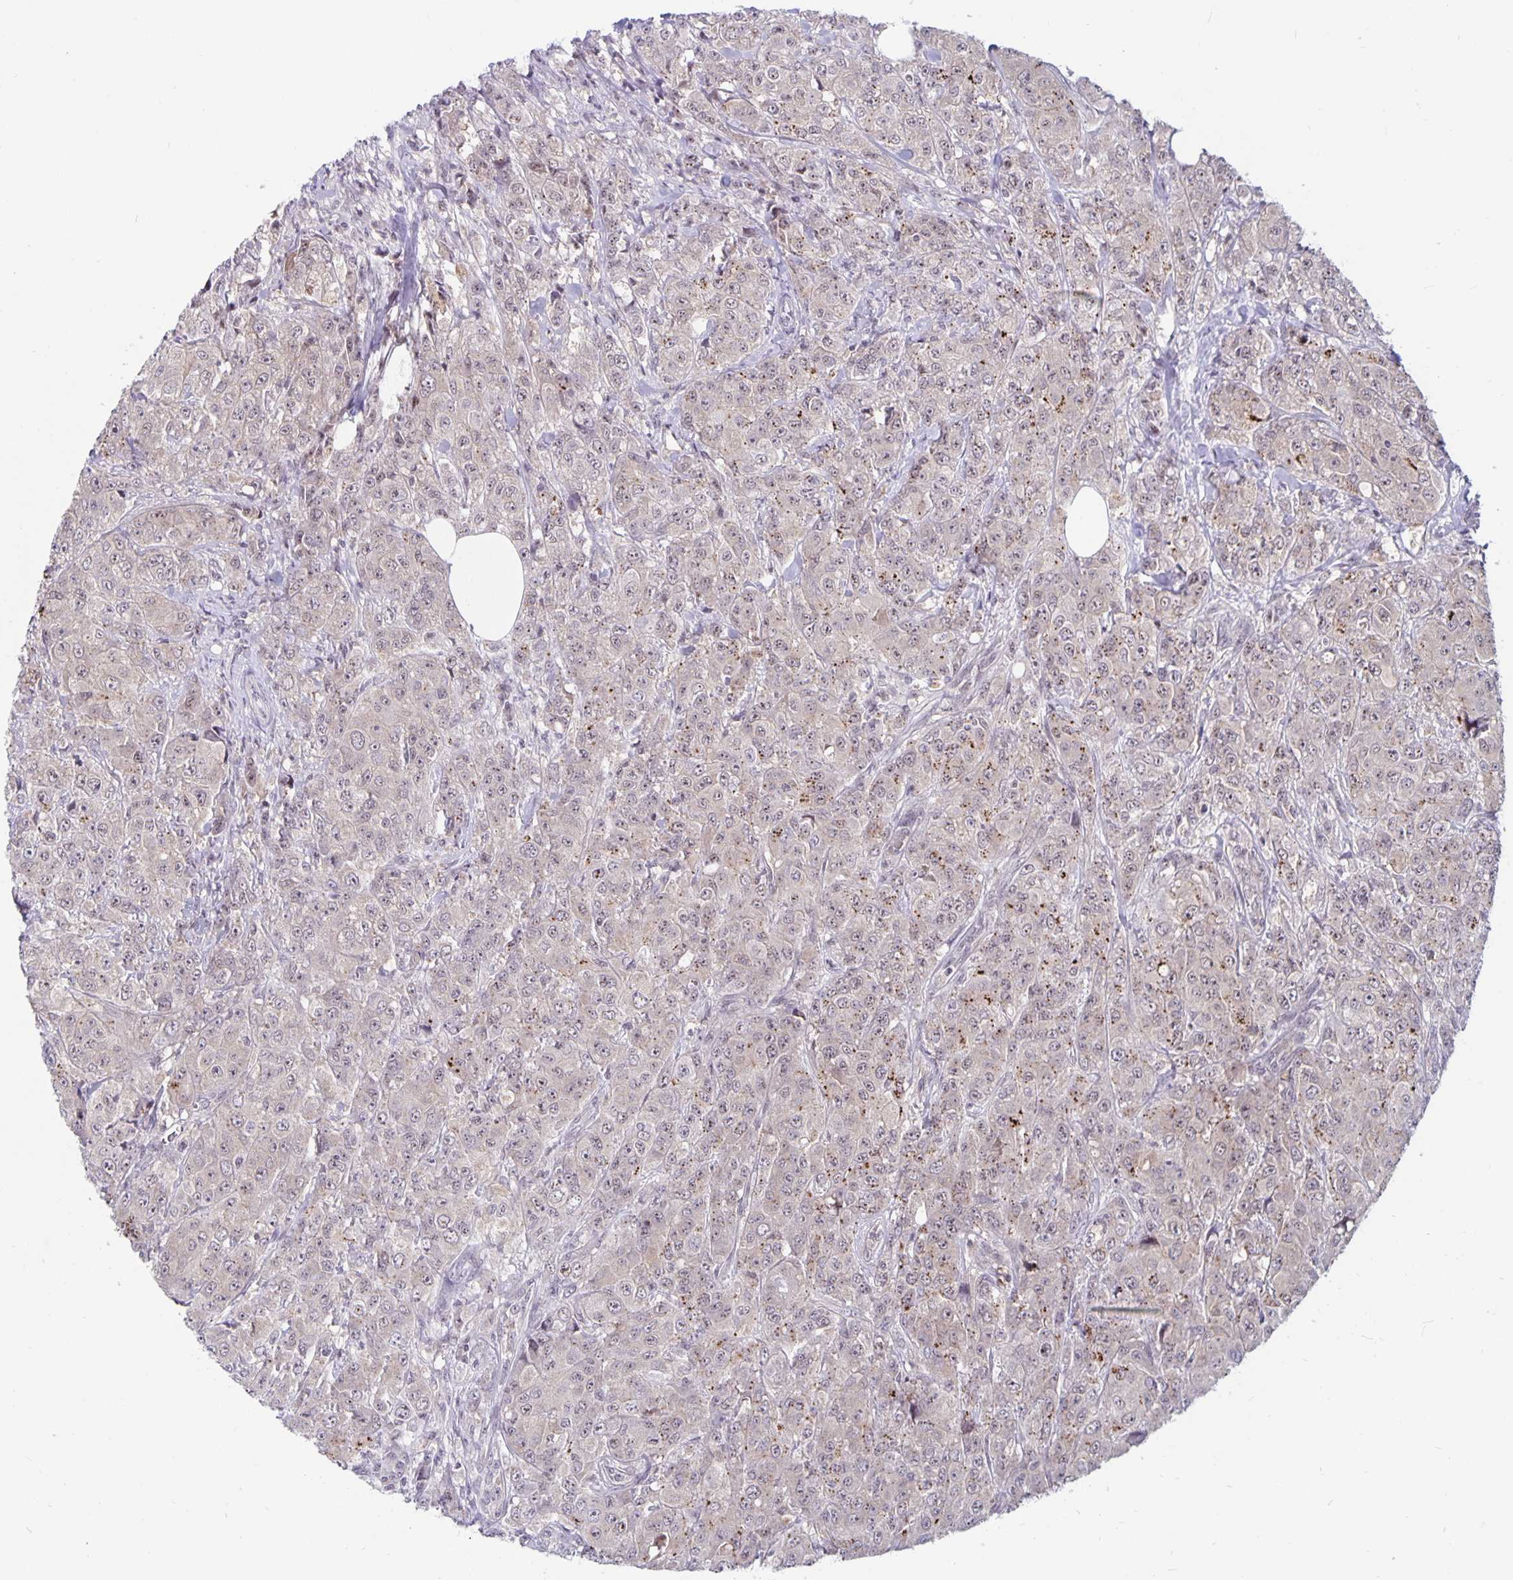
{"staining": {"intensity": "weak", "quantity": "25%-75%", "location": "nuclear"}, "tissue": "breast cancer", "cell_type": "Tumor cells", "image_type": "cancer", "snomed": [{"axis": "morphology", "description": "Normal tissue, NOS"}, {"axis": "morphology", "description": "Duct carcinoma"}, {"axis": "topography", "description": "Breast"}], "caption": "High-power microscopy captured an IHC micrograph of breast cancer, revealing weak nuclear positivity in approximately 25%-75% of tumor cells.", "gene": "EXOC6B", "patient": {"sex": "female", "age": 43}}